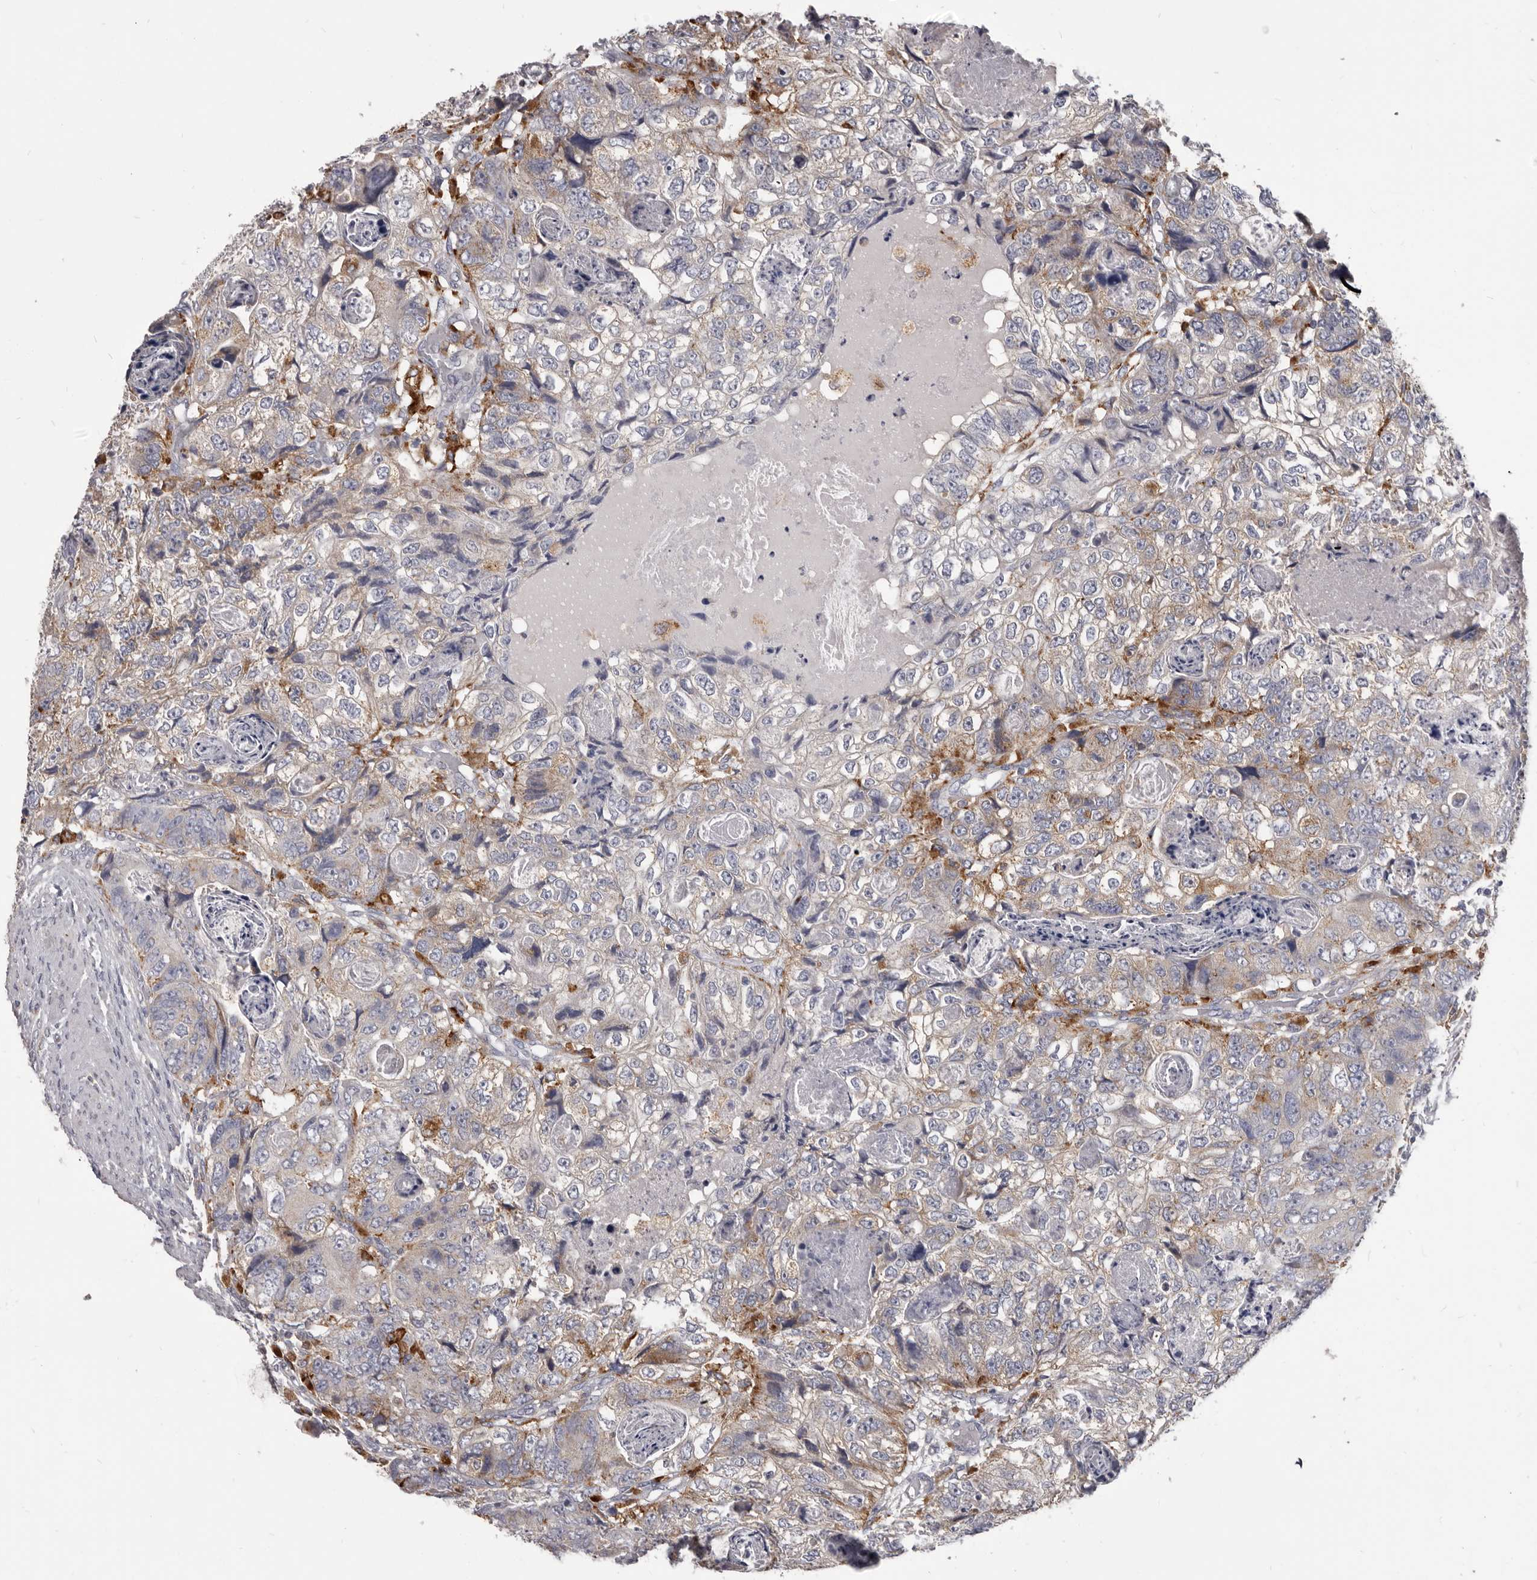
{"staining": {"intensity": "moderate", "quantity": "25%-75%", "location": "cytoplasmic/membranous"}, "tissue": "colorectal cancer", "cell_type": "Tumor cells", "image_type": "cancer", "snomed": [{"axis": "morphology", "description": "Adenocarcinoma, NOS"}, {"axis": "topography", "description": "Rectum"}], "caption": "Colorectal cancer (adenocarcinoma) tissue displays moderate cytoplasmic/membranous expression in approximately 25%-75% of tumor cells", "gene": "PI4K2A", "patient": {"sex": "male", "age": 59}}